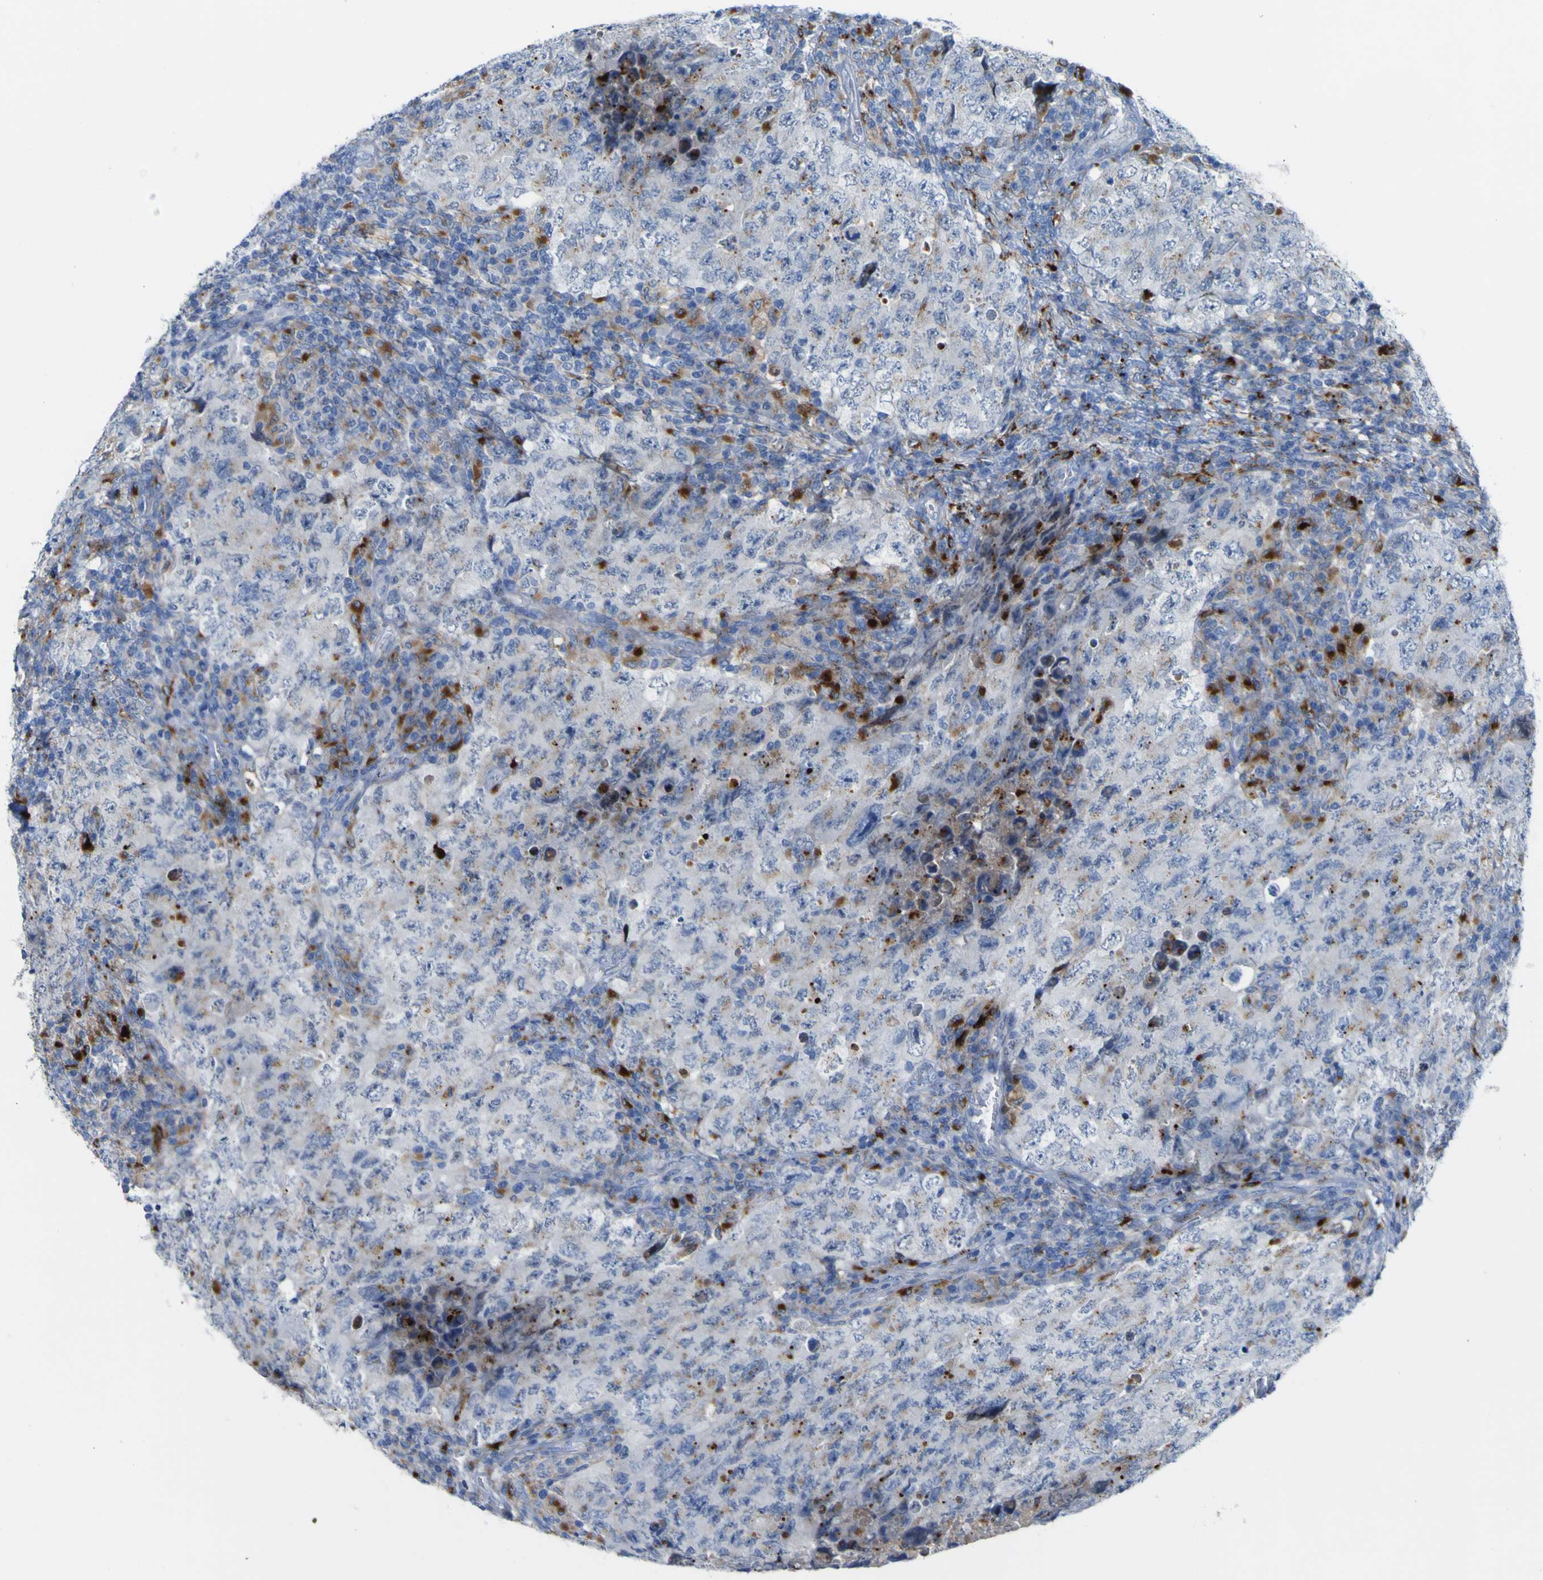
{"staining": {"intensity": "weak", "quantity": "<25%", "location": "cytoplasmic/membranous"}, "tissue": "testis cancer", "cell_type": "Tumor cells", "image_type": "cancer", "snomed": [{"axis": "morphology", "description": "Carcinoma, Embryonal, NOS"}, {"axis": "topography", "description": "Testis"}], "caption": "There is no significant expression in tumor cells of embryonal carcinoma (testis).", "gene": "PTPRF", "patient": {"sex": "male", "age": 26}}